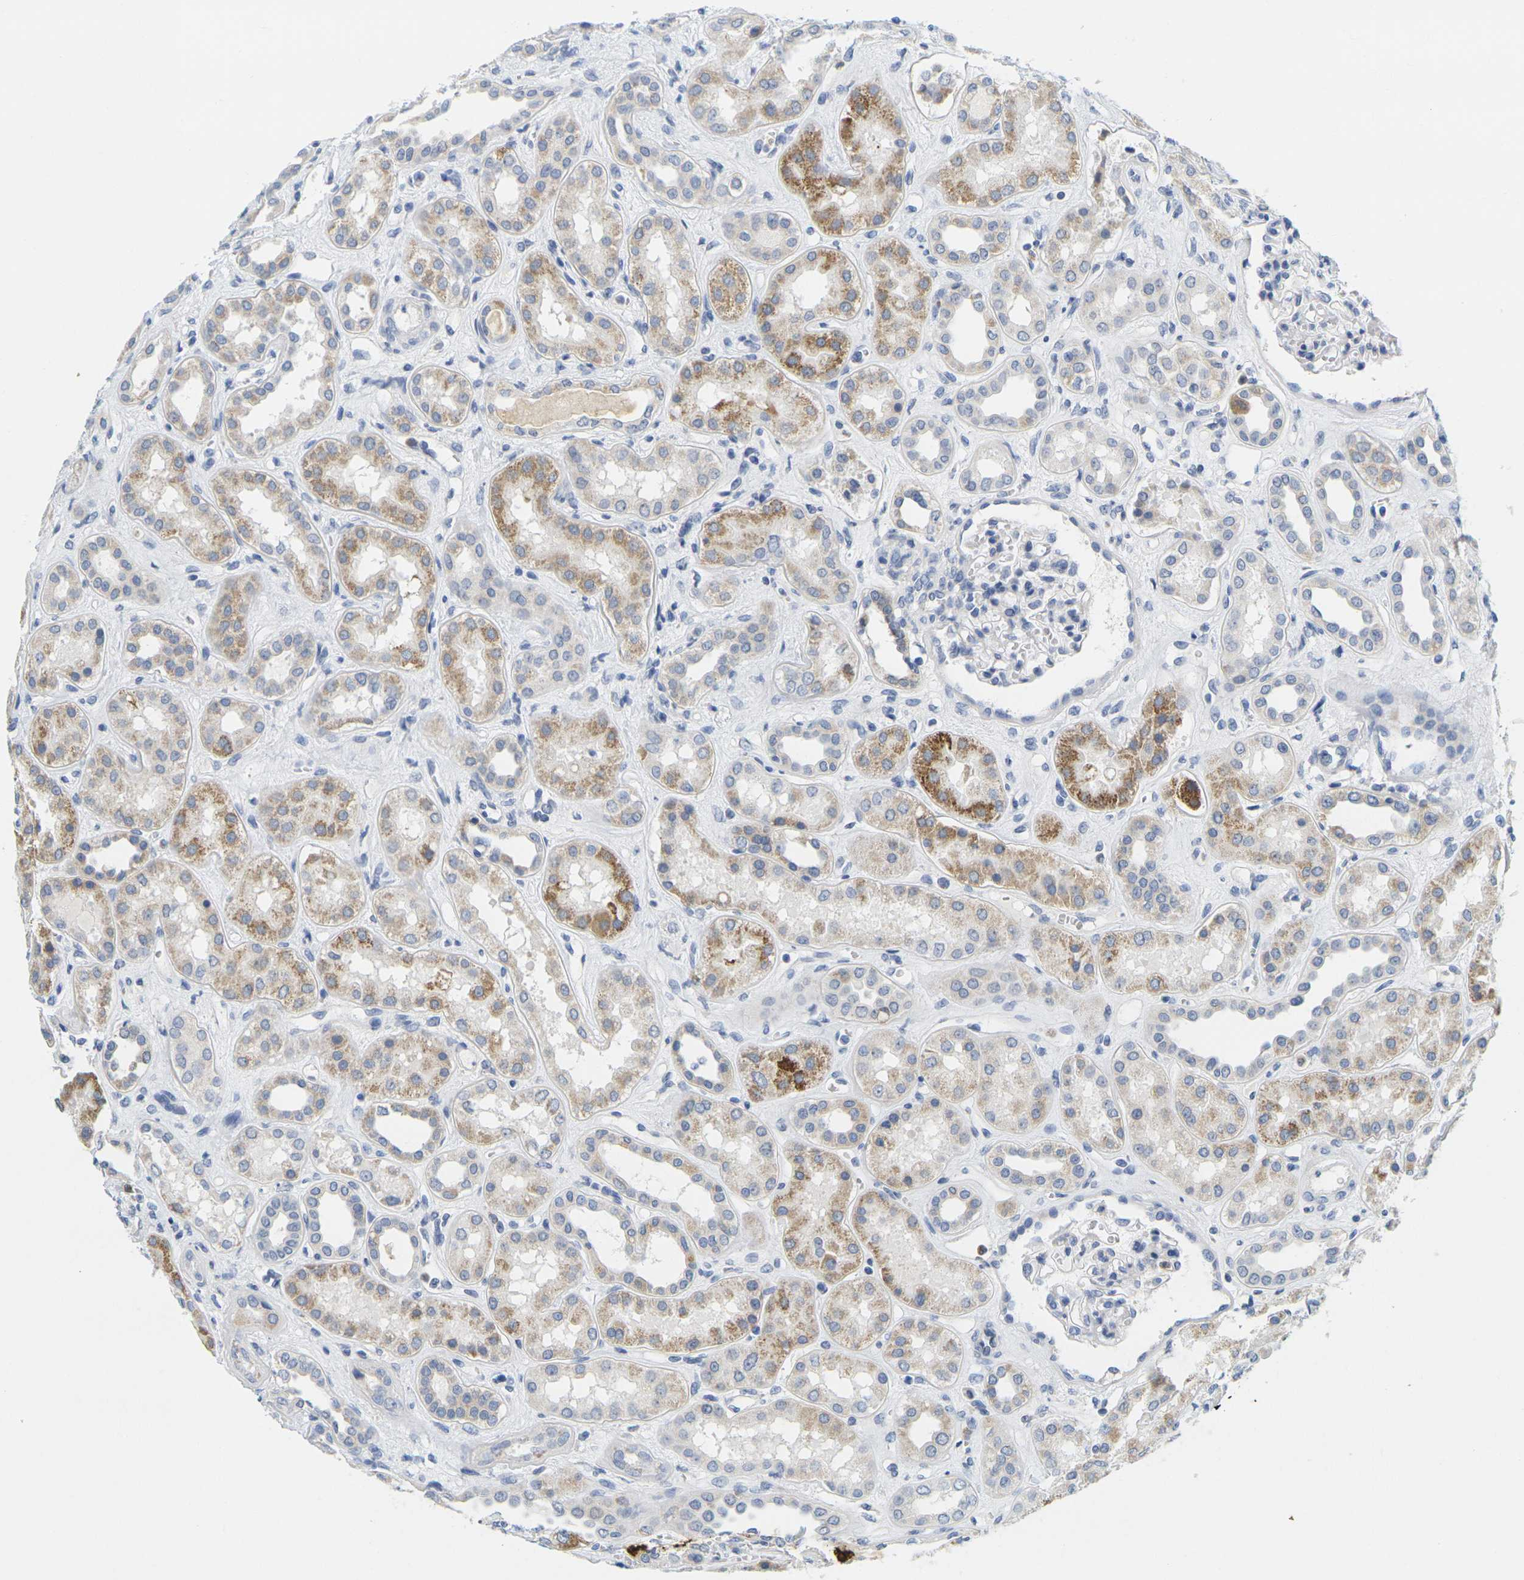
{"staining": {"intensity": "negative", "quantity": "none", "location": "none"}, "tissue": "kidney", "cell_type": "Cells in glomeruli", "image_type": "normal", "snomed": [{"axis": "morphology", "description": "Normal tissue, NOS"}, {"axis": "topography", "description": "Kidney"}], "caption": "Cells in glomeruli show no significant expression in benign kidney. Nuclei are stained in blue.", "gene": "KLK5", "patient": {"sex": "male", "age": 59}}